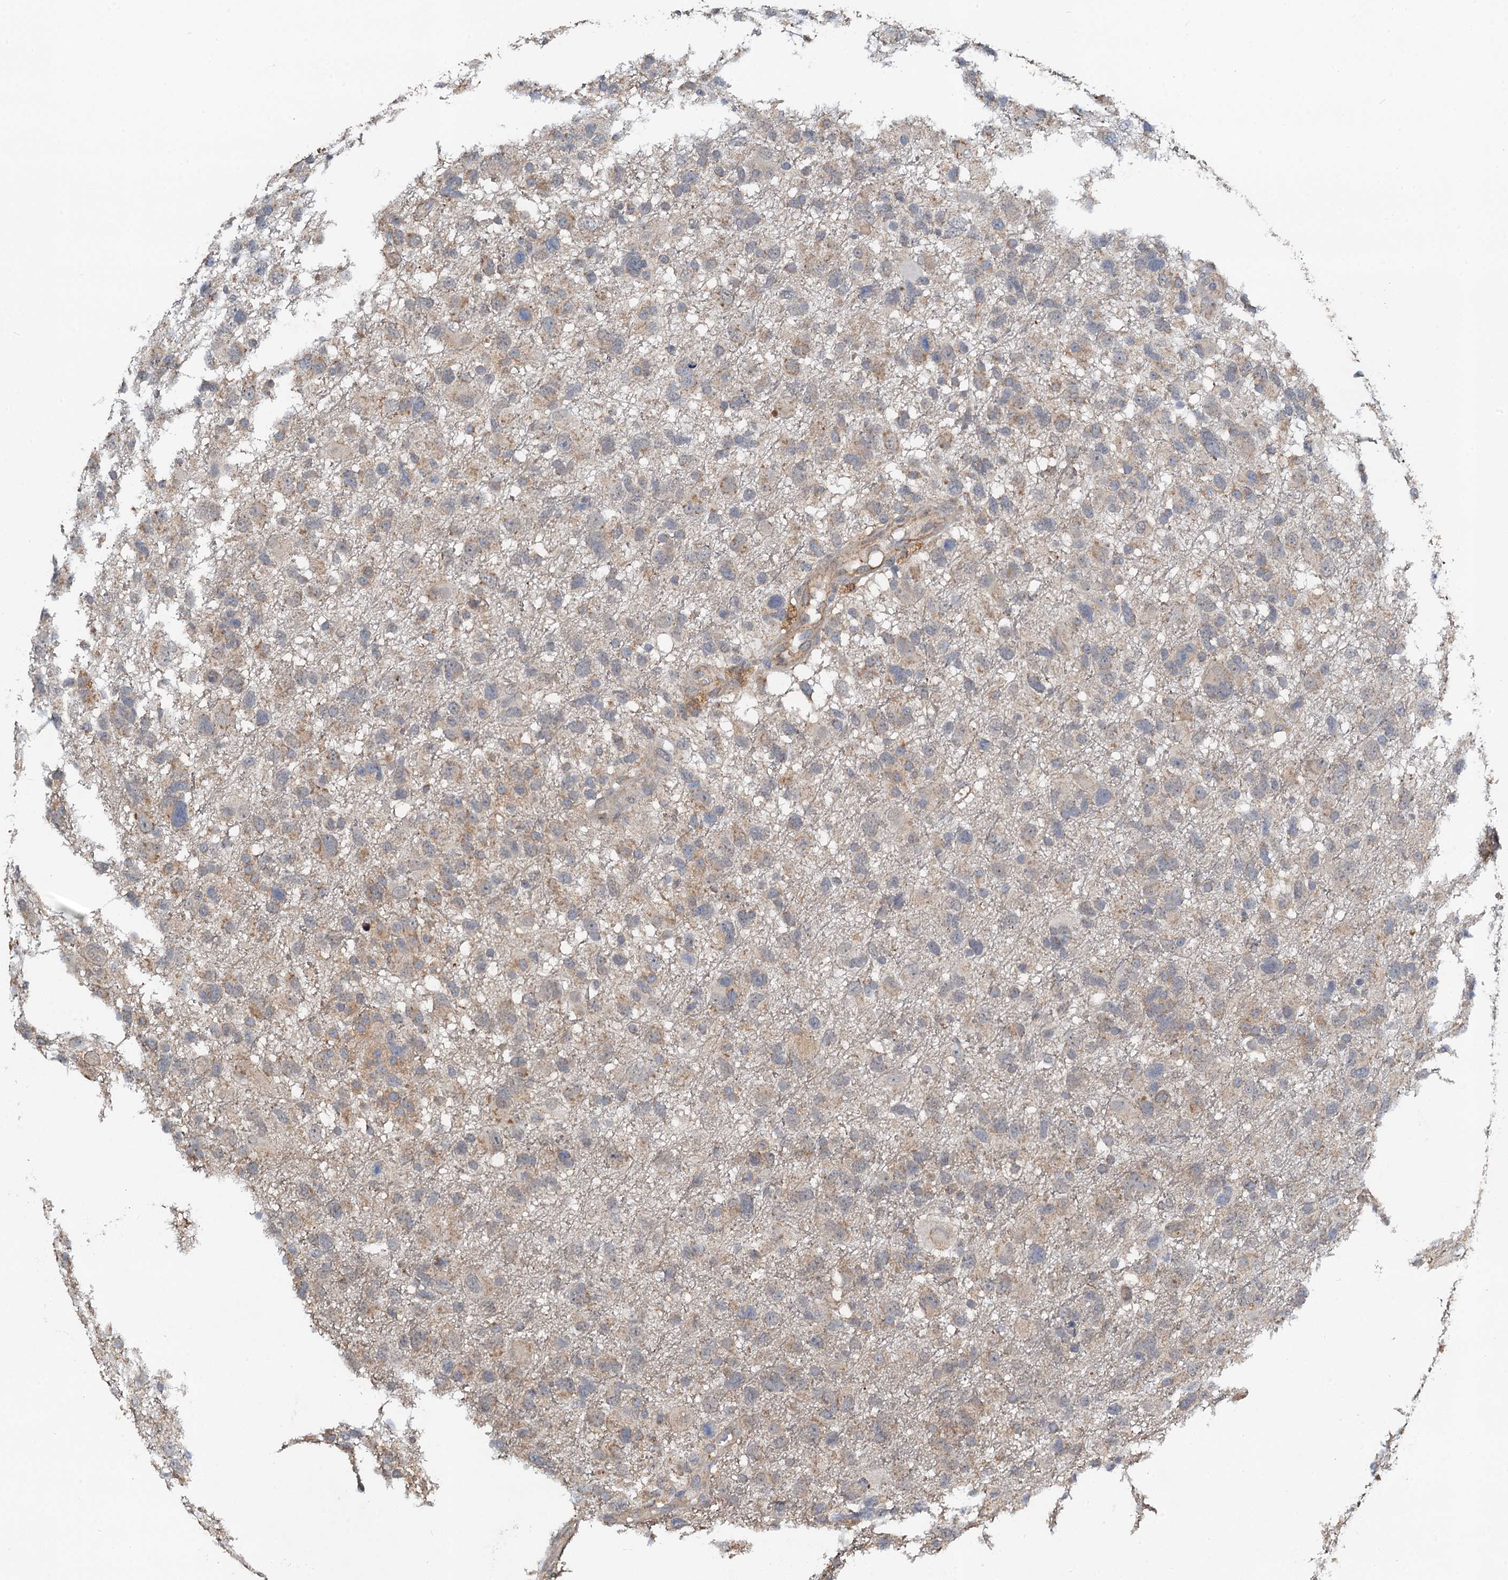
{"staining": {"intensity": "weak", "quantity": "<25%", "location": "cytoplasmic/membranous"}, "tissue": "glioma", "cell_type": "Tumor cells", "image_type": "cancer", "snomed": [{"axis": "morphology", "description": "Glioma, malignant, High grade"}, {"axis": "topography", "description": "Brain"}], "caption": "There is no significant expression in tumor cells of glioma. (DAB IHC with hematoxylin counter stain).", "gene": "ZNF606", "patient": {"sex": "male", "age": 61}}